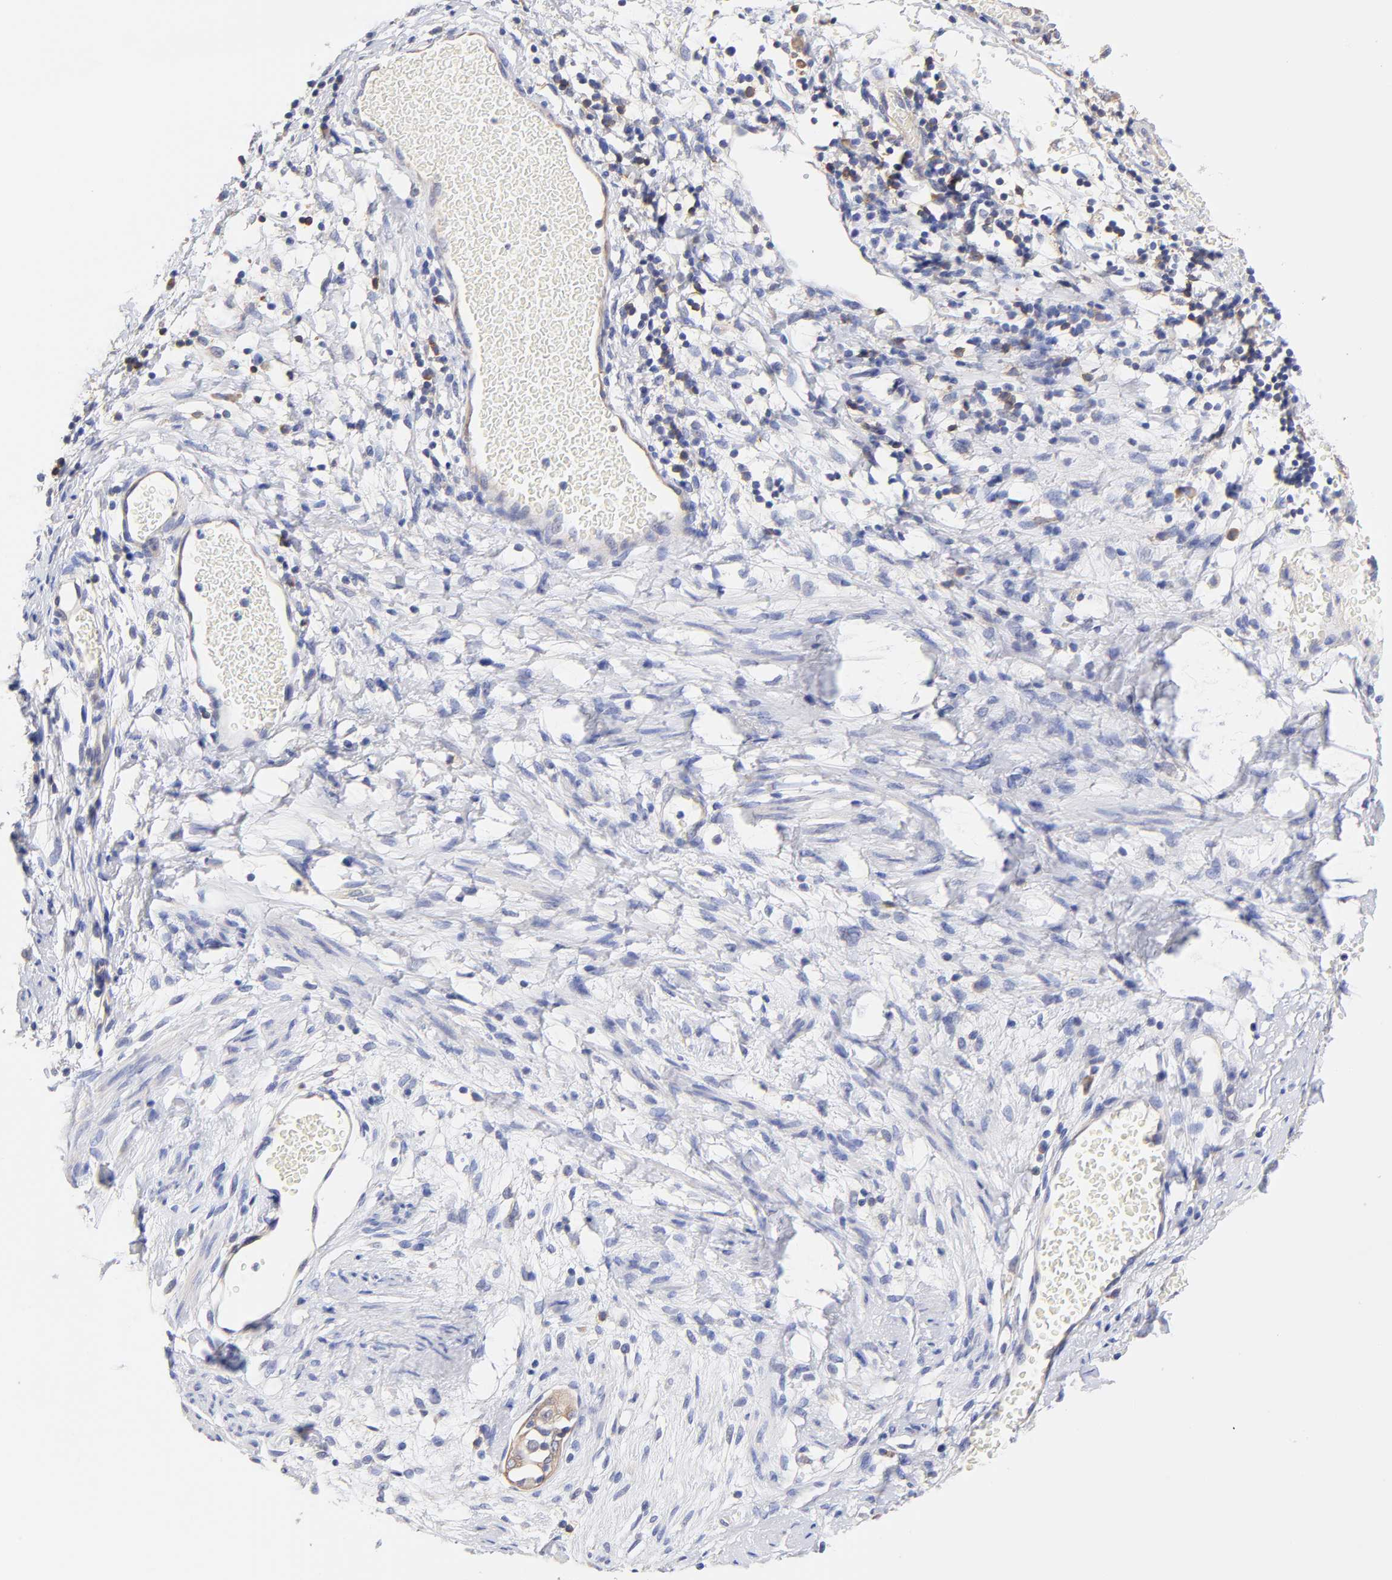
{"staining": {"intensity": "negative", "quantity": "none", "location": "none"}, "tissue": "cervical cancer", "cell_type": "Tumor cells", "image_type": "cancer", "snomed": [{"axis": "morphology", "description": "Normal tissue, NOS"}, {"axis": "morphology", "description": "Squamous cell carcinoma, NOS"}, {"axis": "topography", "description": "Cervix"}], "caption": "Immunohistochemistry (IHC) of human cervical squamous cell carcinoma displays no positivity in tumor cells.", "gene": "TNFRSF13C", "patient": {"sex": "female", "age": 67}}